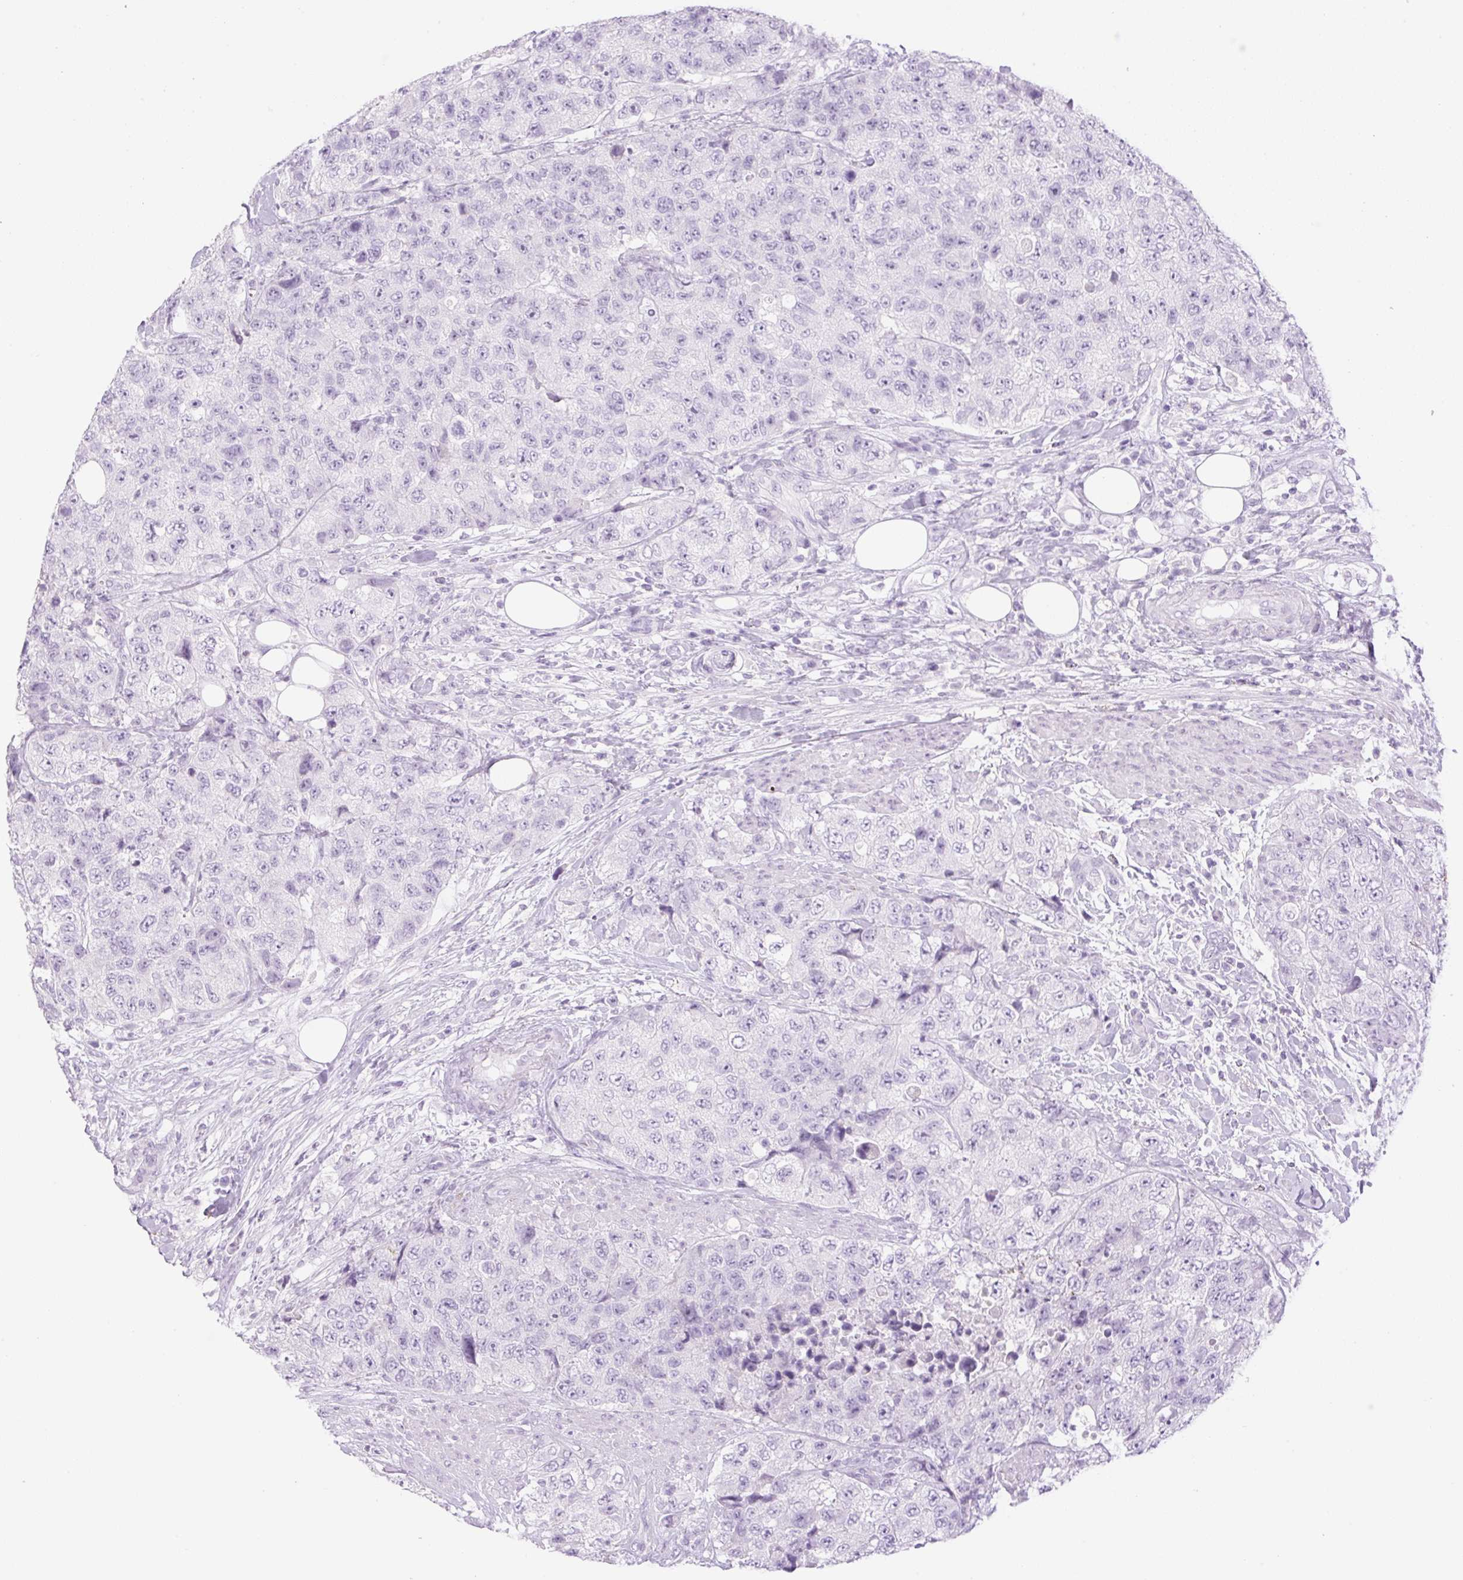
{"staining": {"intensity": "negative", "quantity": "none", "location": "none"}, "tissue": "urothelial cancer", "cell_type": "Tumor cells", "image_type": "cancer", "snomed": [{"axis": "morphology", "description": "Urothelial carcinoma, High grade"}, {"axis": "topography", "description": "Urinary bladder"}], "caption": "Immunohistochemistry (IHC) histopathology image of human urothelial carcinoma (high-grade) stained for a protein (brown), which exhibits no staining in tumor cells.", "gene": "SP140L", "patient": {"sex": "female", "age": 78}}